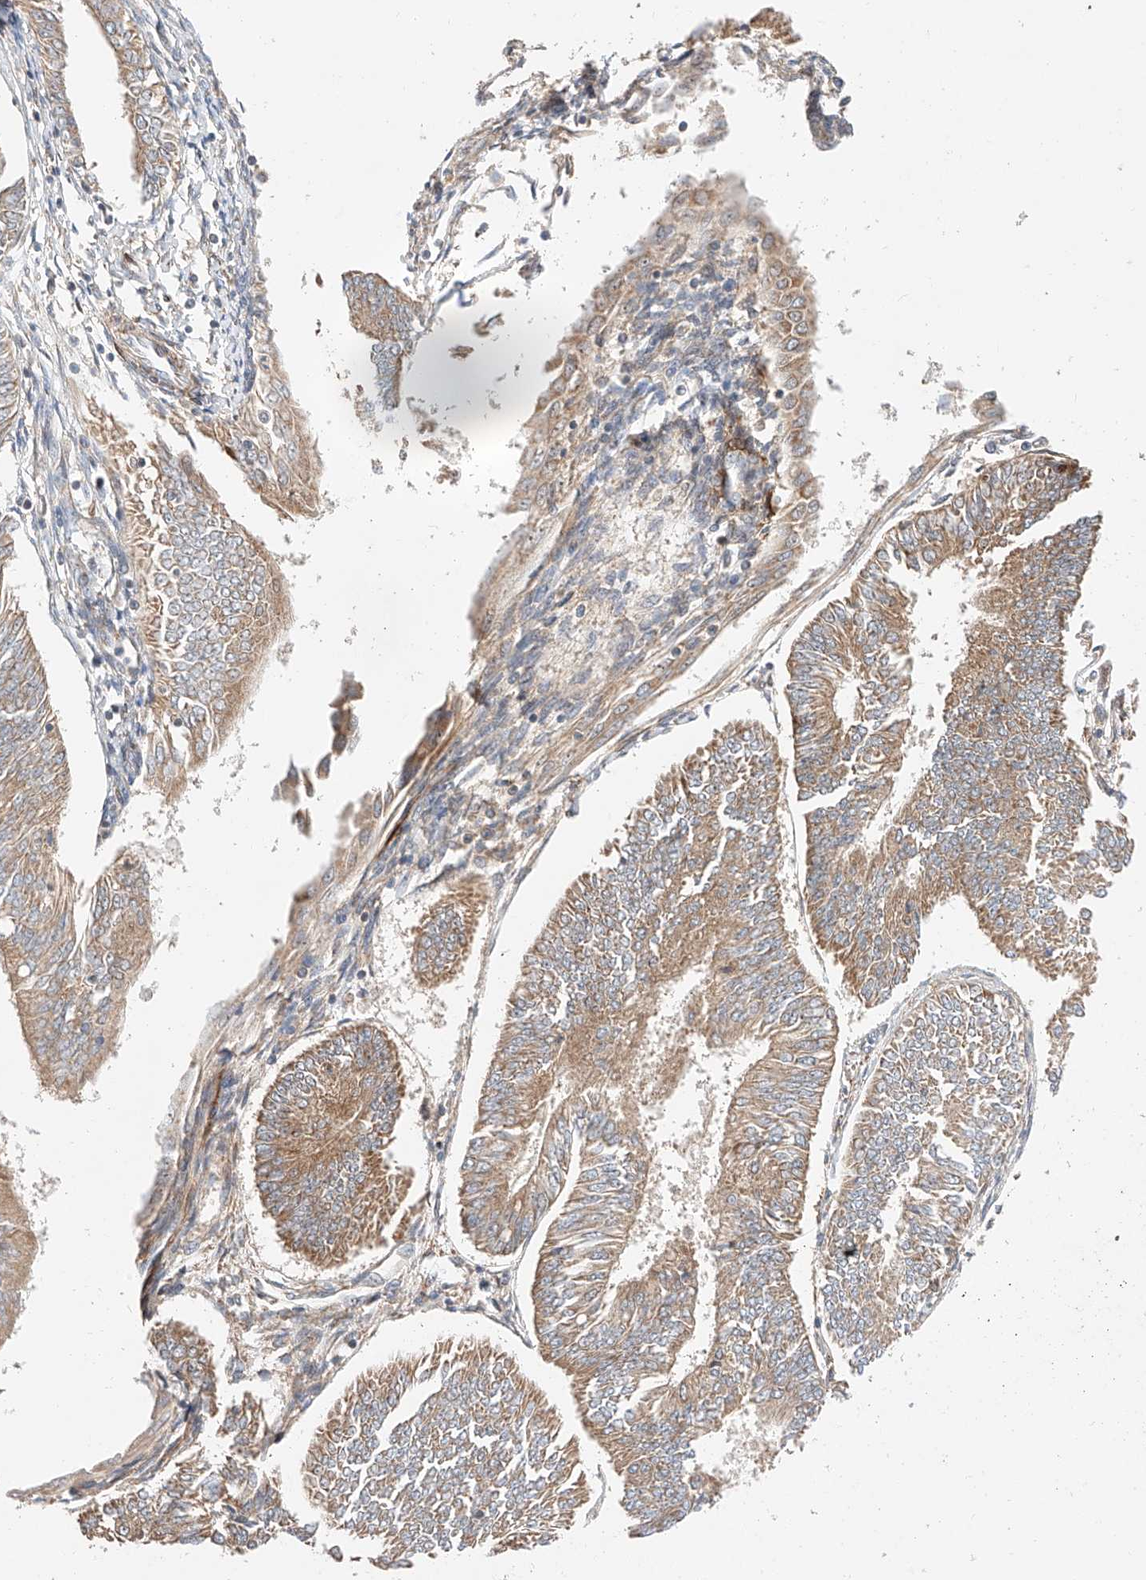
{"staining": {"intensity": "moderate", "quantity": ">75%", "location": "cytoplasmic/membranous"}, "tissue": "endometrial cancer", "cell_type": "Tumor cells", "image_type": "cancer", "snomed": [{"axis": "morphology", "description": "Adenocarcinoma, NOS"}, {"axis": "topography", "description": "Endometrium"}], "caption": "The immunohistochemical stain shows moderate cytoplasmic/membranous expression in tumor cells of endometrial cancer (adenocarcinoma) tissue.", "gene": "RAB23", "patient": {"sex": "female", "age": 58}}